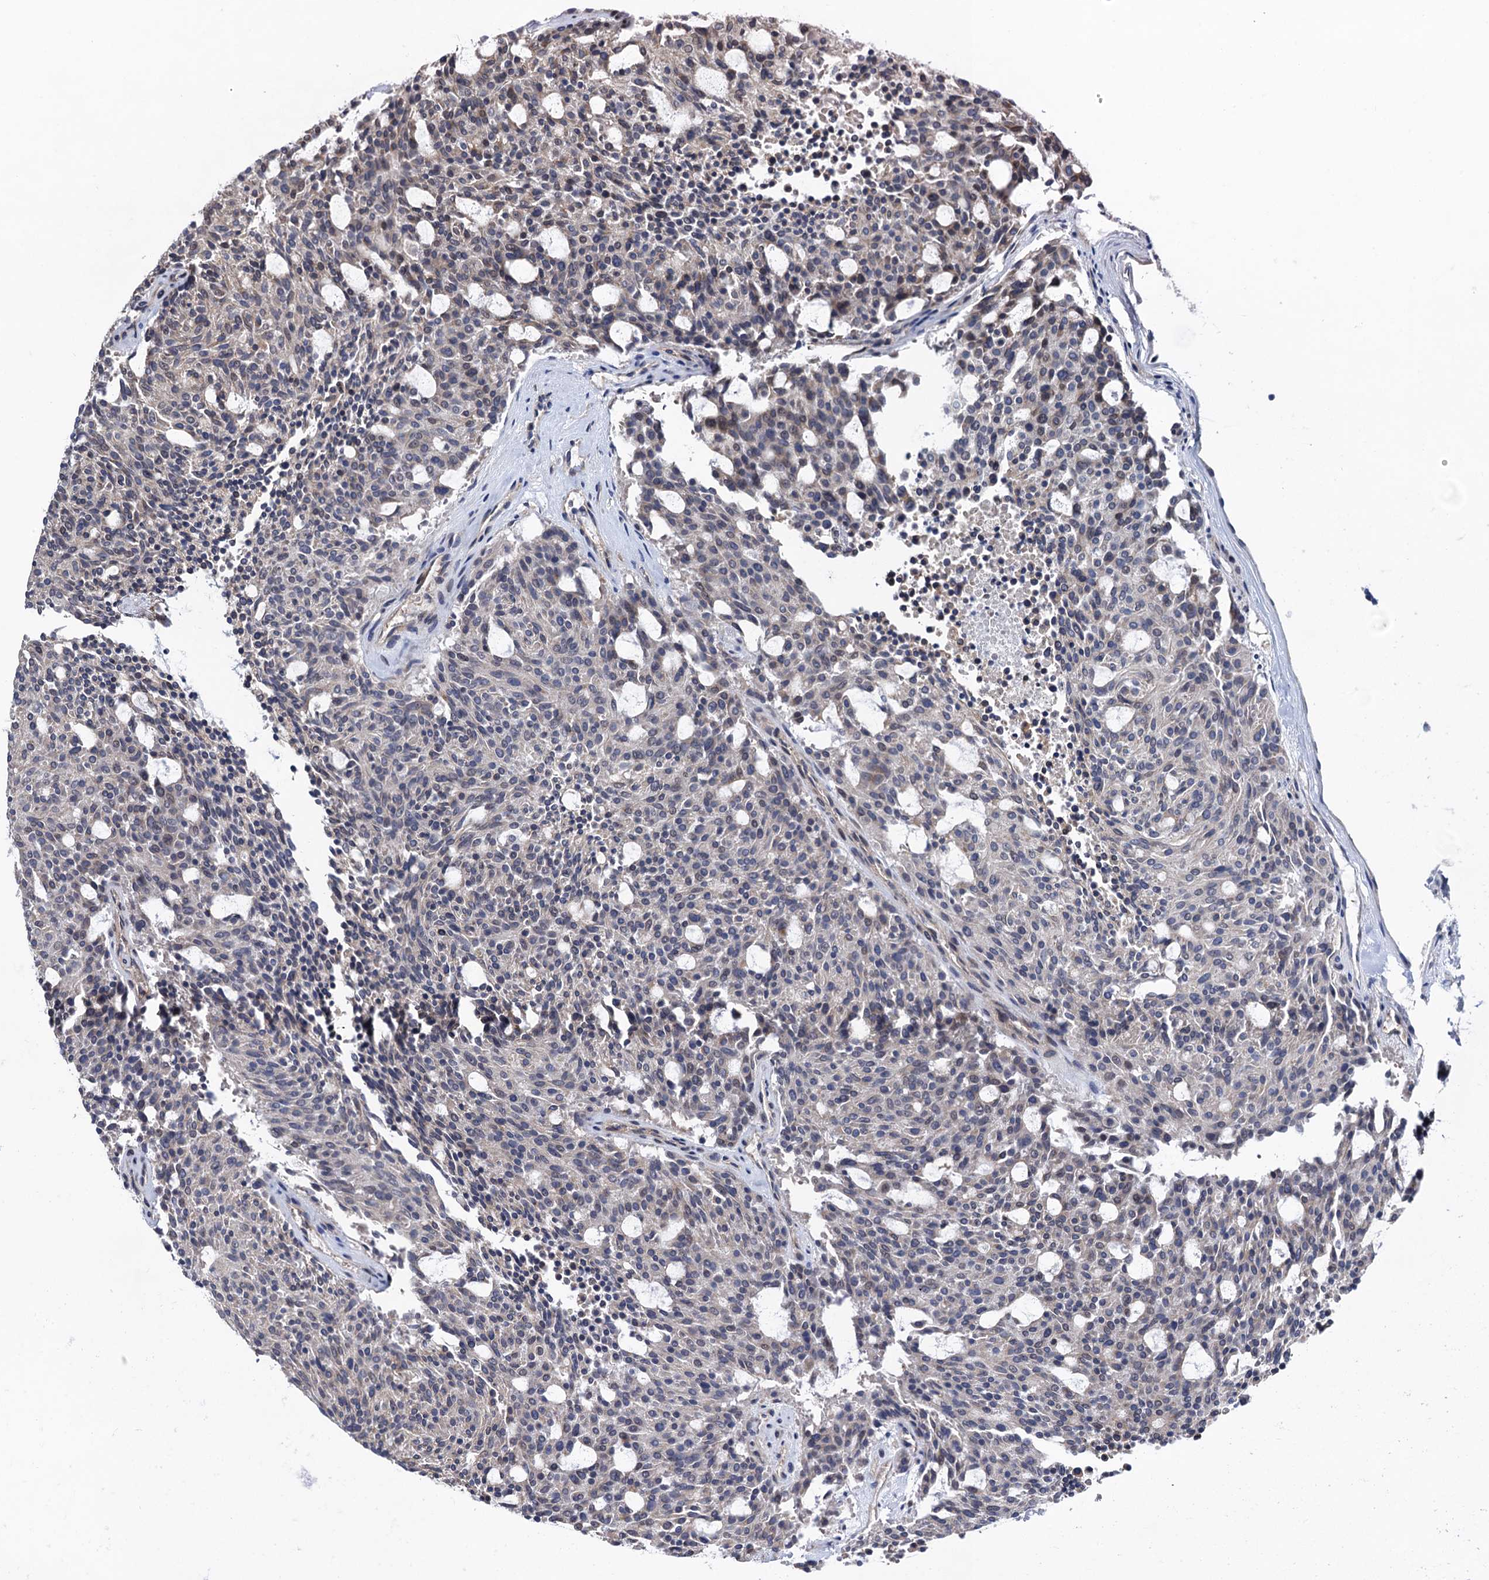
{"staining": {"intensity": "weak", "quantity": "<25%", "location": "cytoplasmic/membranous"}, "tissue": "carcinoid", "cell_type": "Tumor cells", "image_type": "cancer", "snomed": [{"axis": "morphology", "description": "Carcinoid, malignant, NOS"}, {"axis": "topography", "description": "Pancreas"}], "caption": "An immunohistochemistry (IHC) photomicrograph of carcinoid is shown. There is no staining in tumor cells of carcinoid.", "gene": "RNF125", "patient": {"sex": "female", "age": 54}}